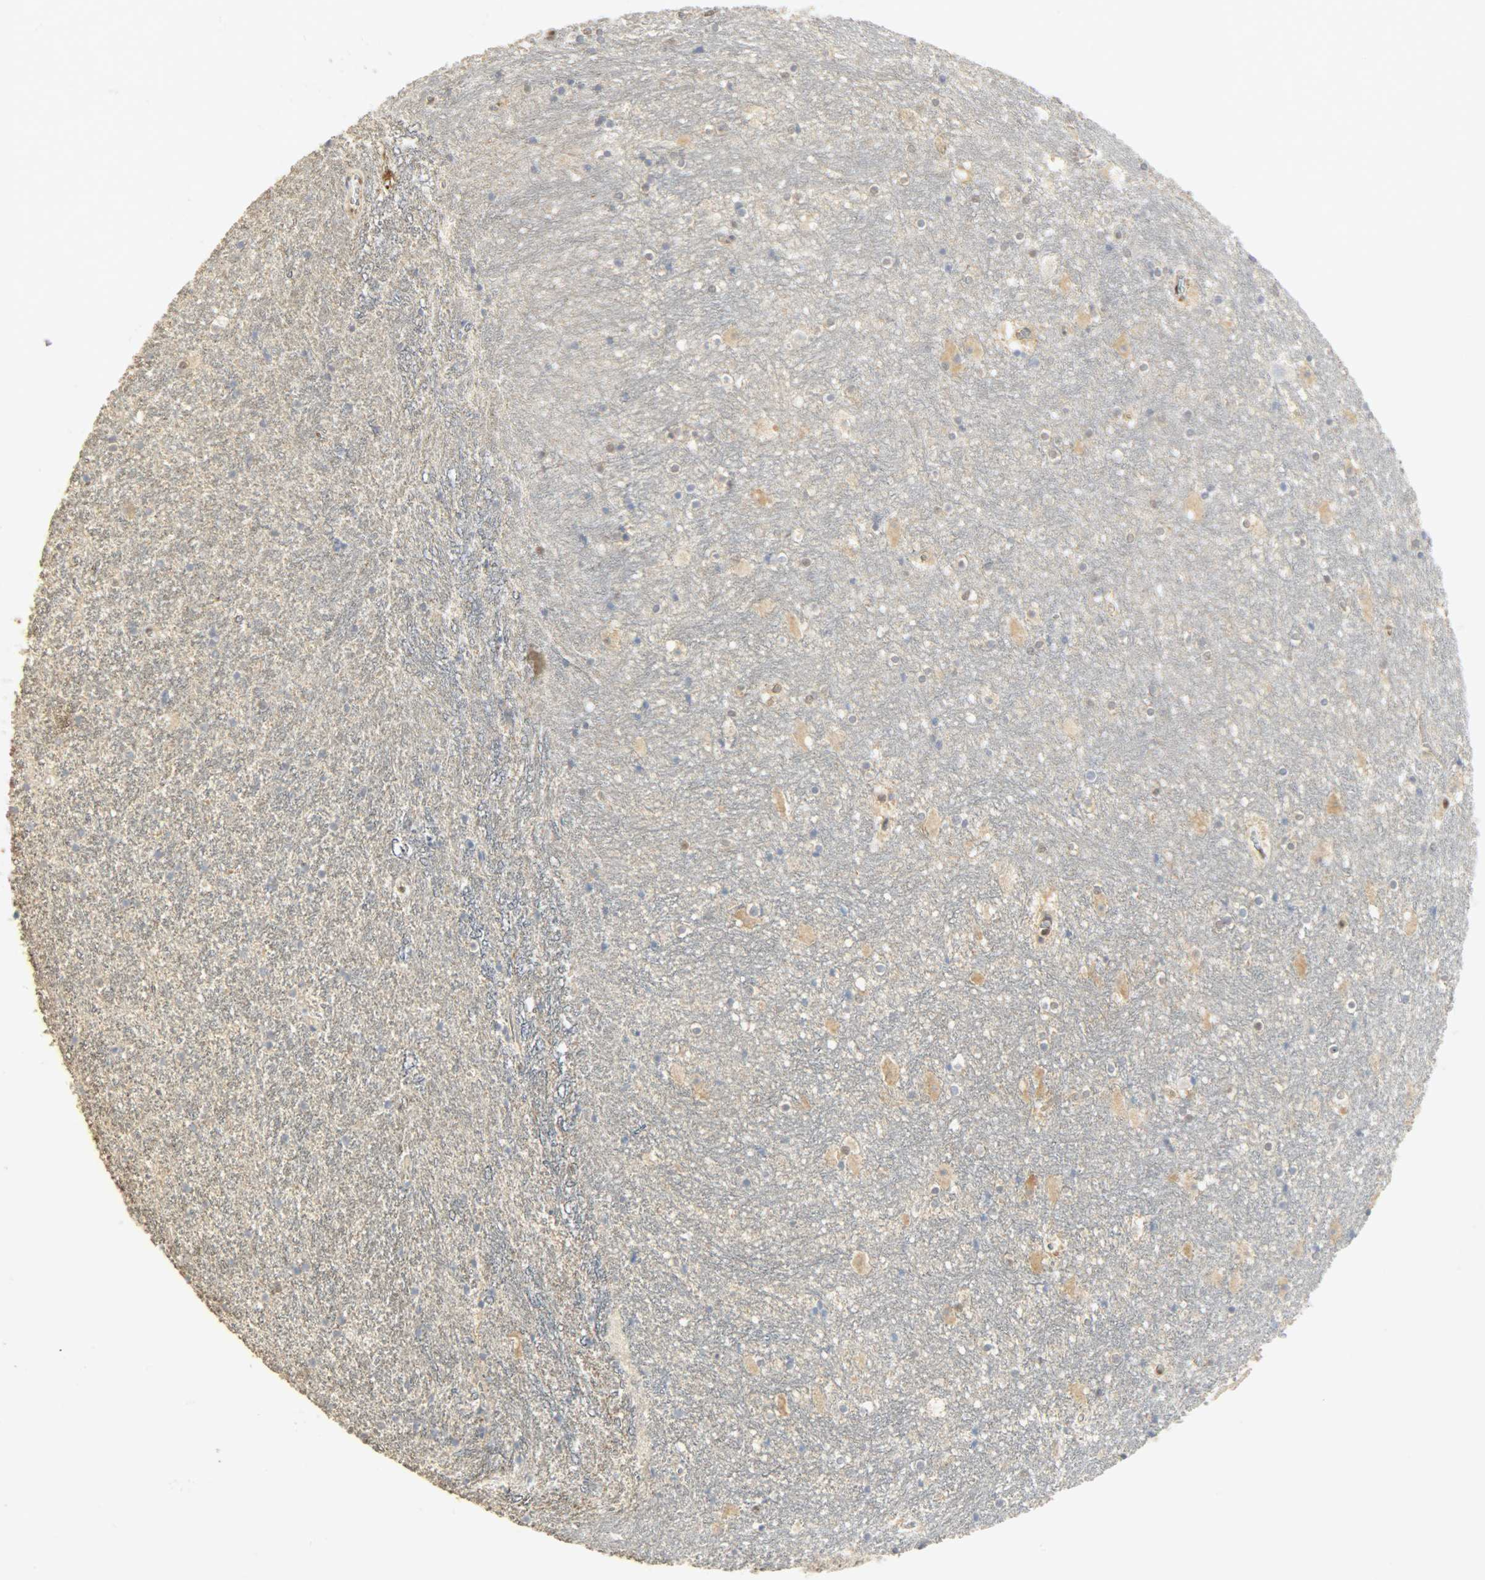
{"staining": {"intensity": "moderate", "quantity": "25%-75%", "location": "nuclear"}, "tissue": "hippocampus", "cell_type": "Glial cells", "image_type": "normal", "snomed": [{"axis": "morphology", "description": "Normal tissue, NOS"}, {"axis": "topography", "description": "Hippocampus"}], "caption": "Protein staining of normal hippocampus reveals moderate nuclear positivity in about 25%-75% of glial cells.", "gene": "NPEPL1", "patient": {"sex": "male", "age": 45}}